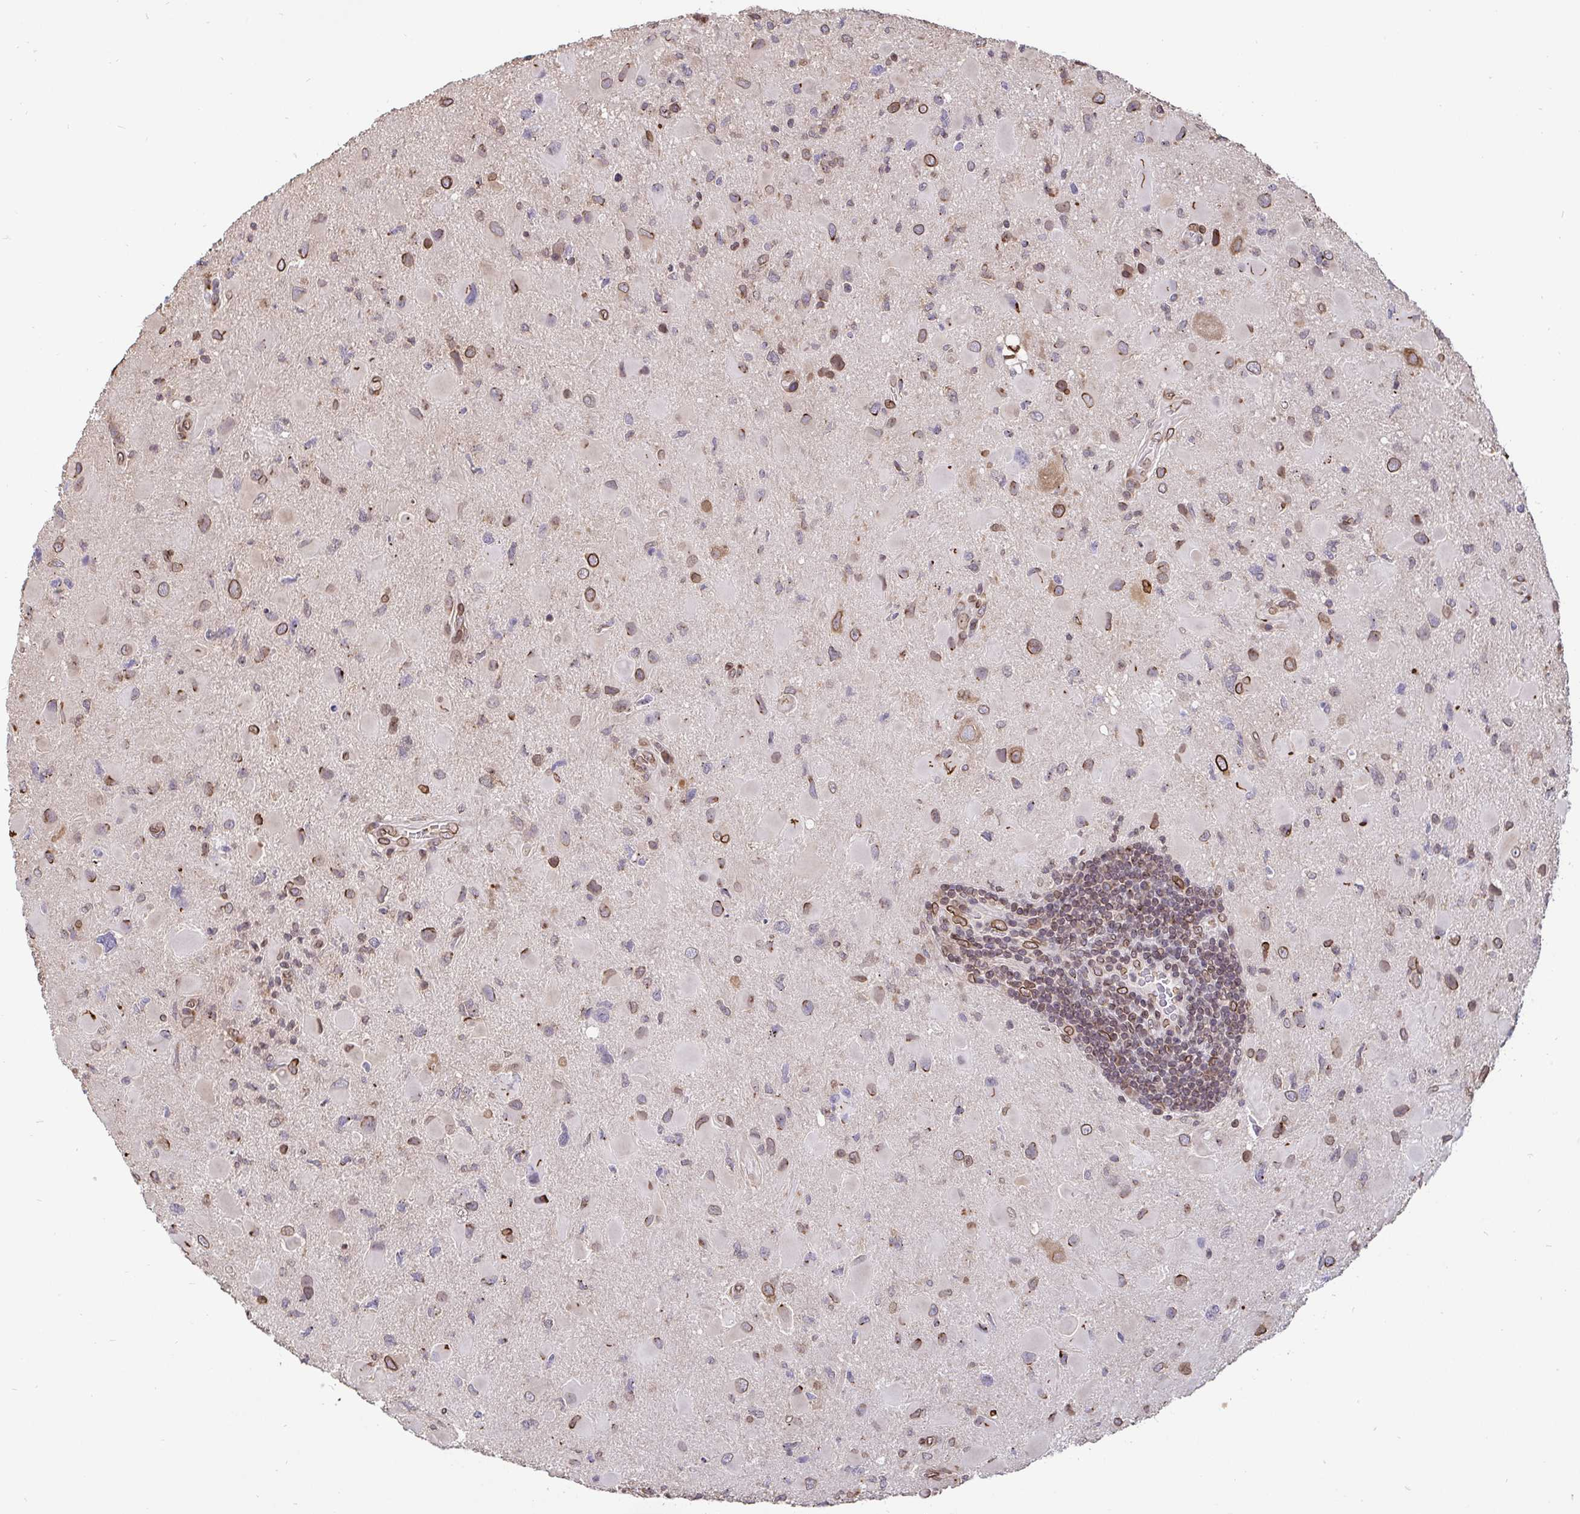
{"staining": {"intensity": "moderate", "quantity": "25%-75%", "location": "cytoplasmic/membranous,nuclear"}, "tissue": "glioma", "cell_type": "Tumor cells", "image_type": "cancer", "snomed": [{"axis": "morphology", "description": "Glioma, malignant, Low grade"}, {"axis": "topography", "description": "Brain"}], "caption": "Tumor cells exhibit medium levels of moderate cytoplasmic/membranous and nuclear expression in about 25%-75% of cells in malignant glioma (low-grade). (brown staining indicates protein expression, while blue staining denotes nuclei).", "gene": "EMD", "patient": {"sex": "female", "age": 32}}